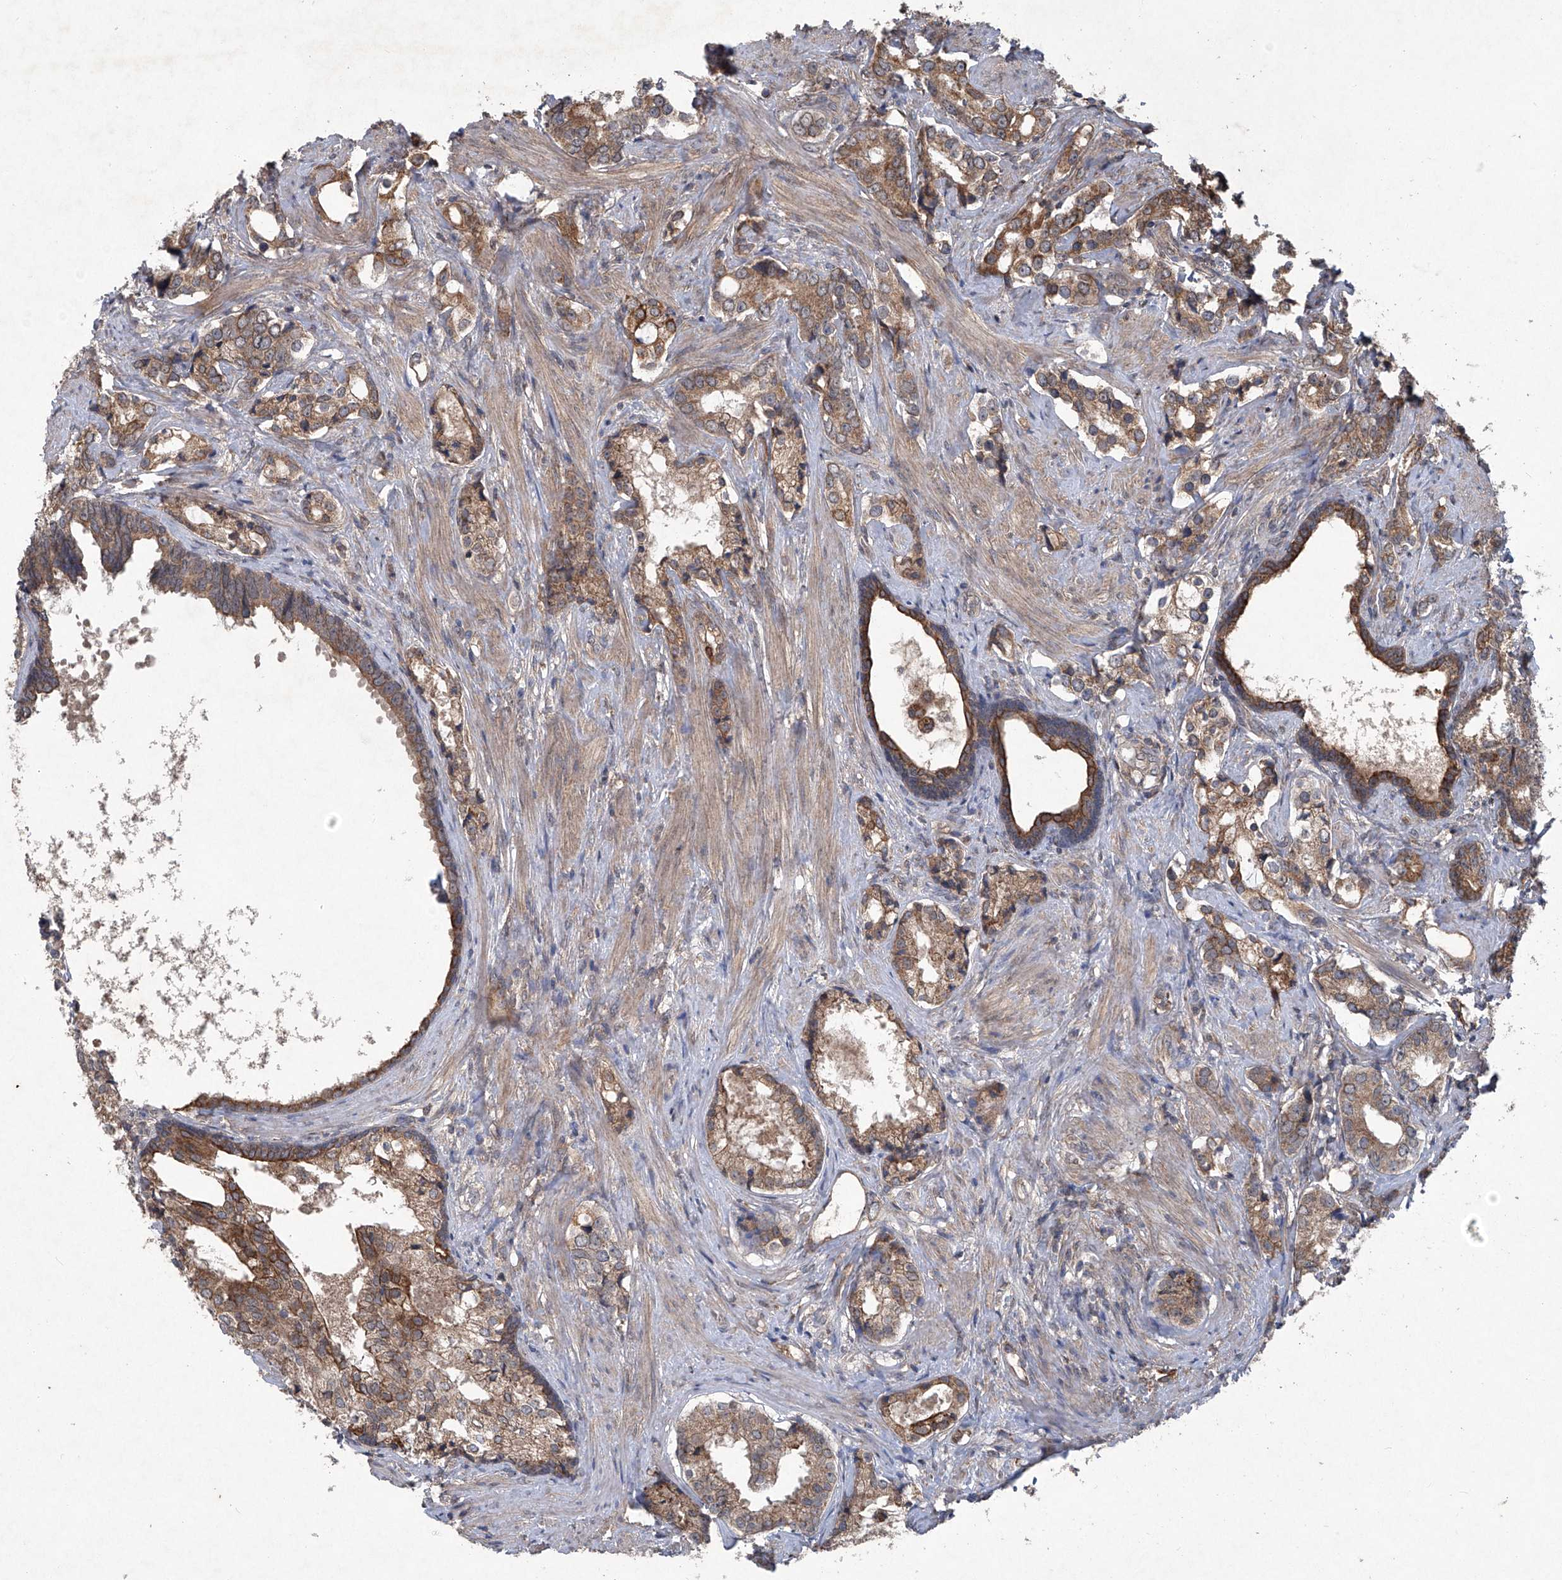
{"staining": {"intensity": "moderate", "quantity": ">75%", "location": "cytoplasmic/membranous"}, "tissue": "prostate cancer", "cell_type": "Tumor cells", "image_type": "cancer", "snomed": [{"axis": "morphology", "description": "Adenocarcinoma, High grade"}, {"axis": "topography", "description": "Prostate"}], "caption": "An image of prostate adenocarcinoma (high-grade) stained for a protein displays moderate cytoplasmic/membranous brown staining in tumor cells.", "gene": "SUMF2", "patient": {"sex": "male", "age": 58}}